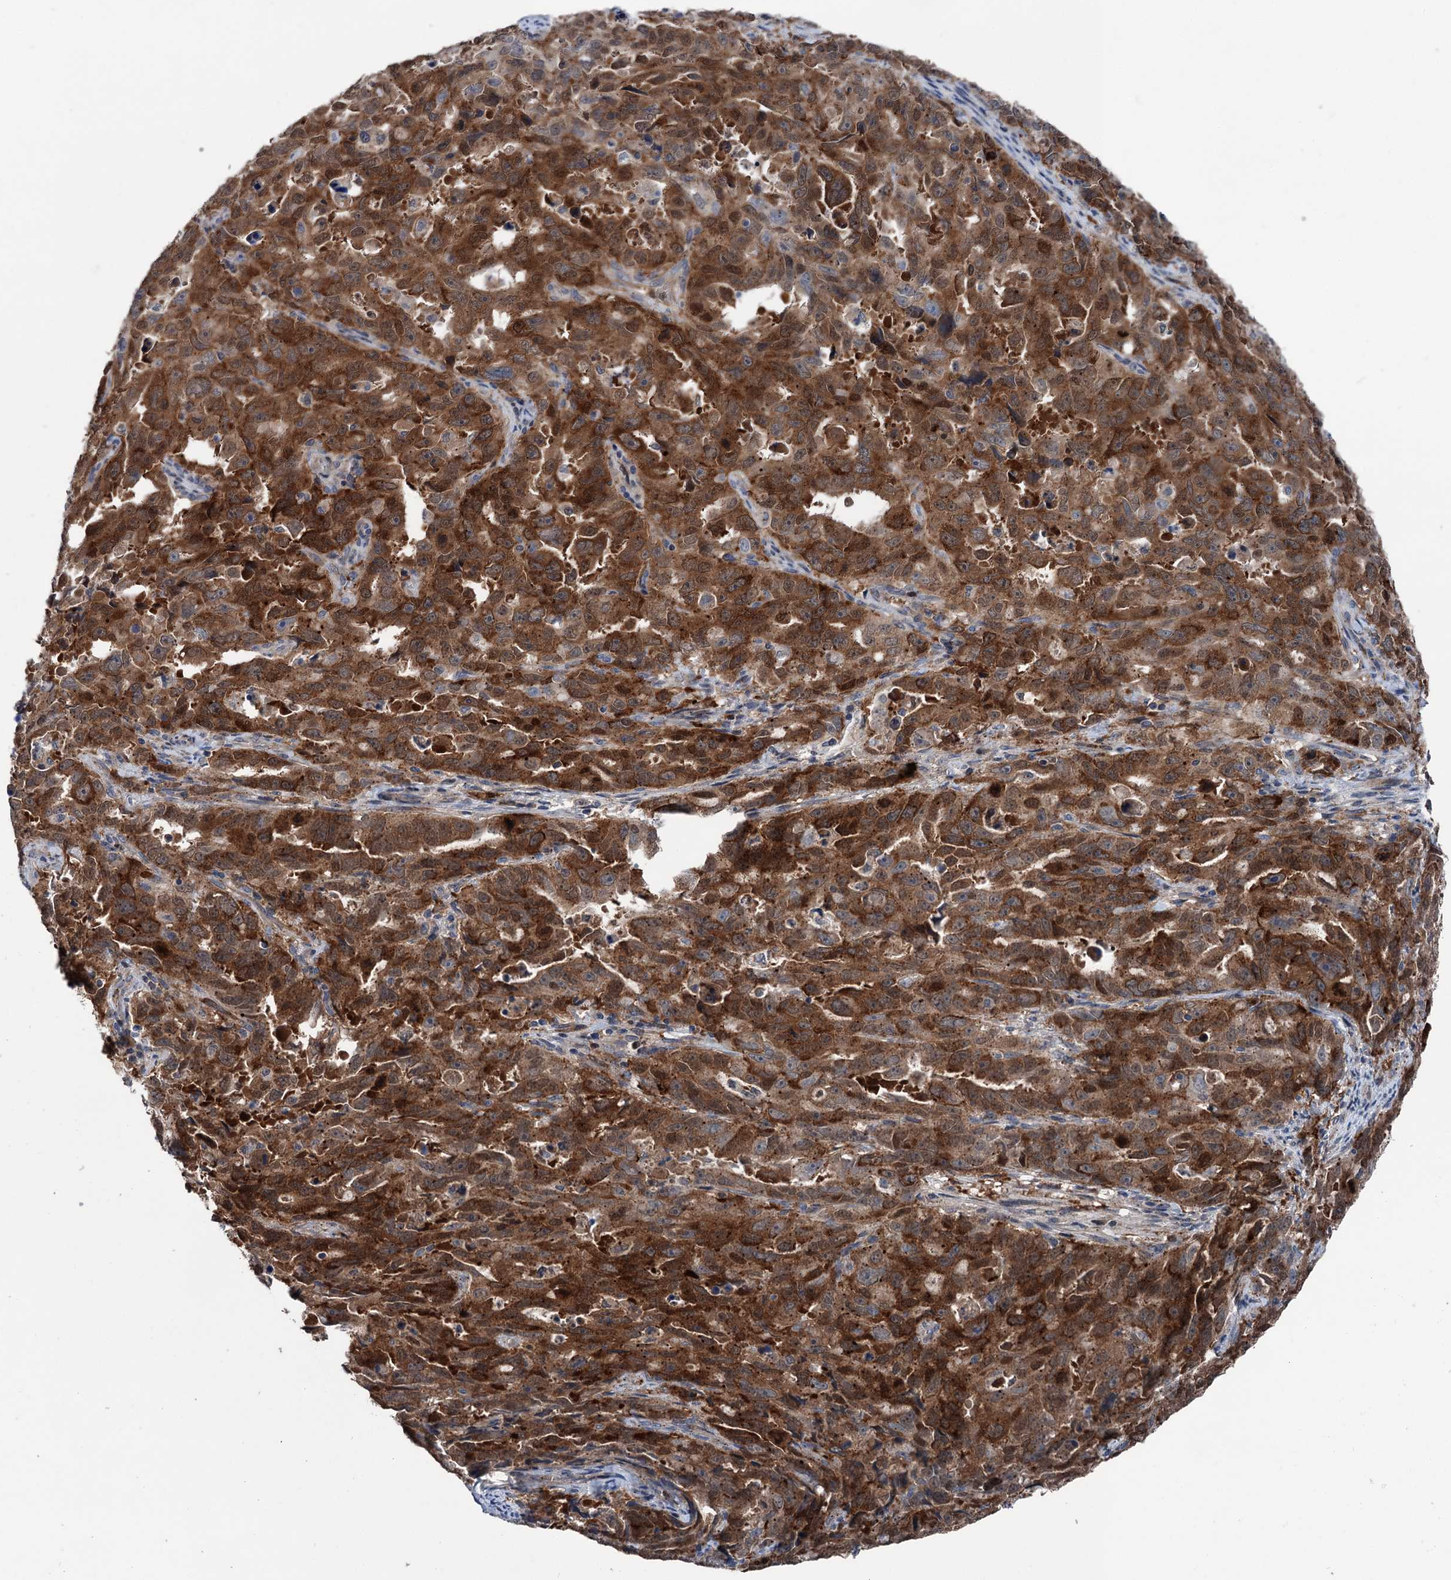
{"staining": {"intensity": "strong", "quantity": ">75%", "location": "cytoplasmic/membranous"}, "tissue": "endometrial cancer", "cell_type": "Tumor cells", "image_type": "cancer", "snomed": [{"axis": "morphology", "description": "Adenocarcinoma, NOS"}, {"axis": "topography", "description": "Endometrium"}], "caption": "Immunohistochemistry (DAB (3,3'-diaminobenzidine)) staining of adenocarcinoma (endometrial) displays strong cytoplasmic/membranous protein staining in approximately >75% of tumor cells.", "gene": "NCAPD2", "patient": {"sex": "female", "age": 65}}